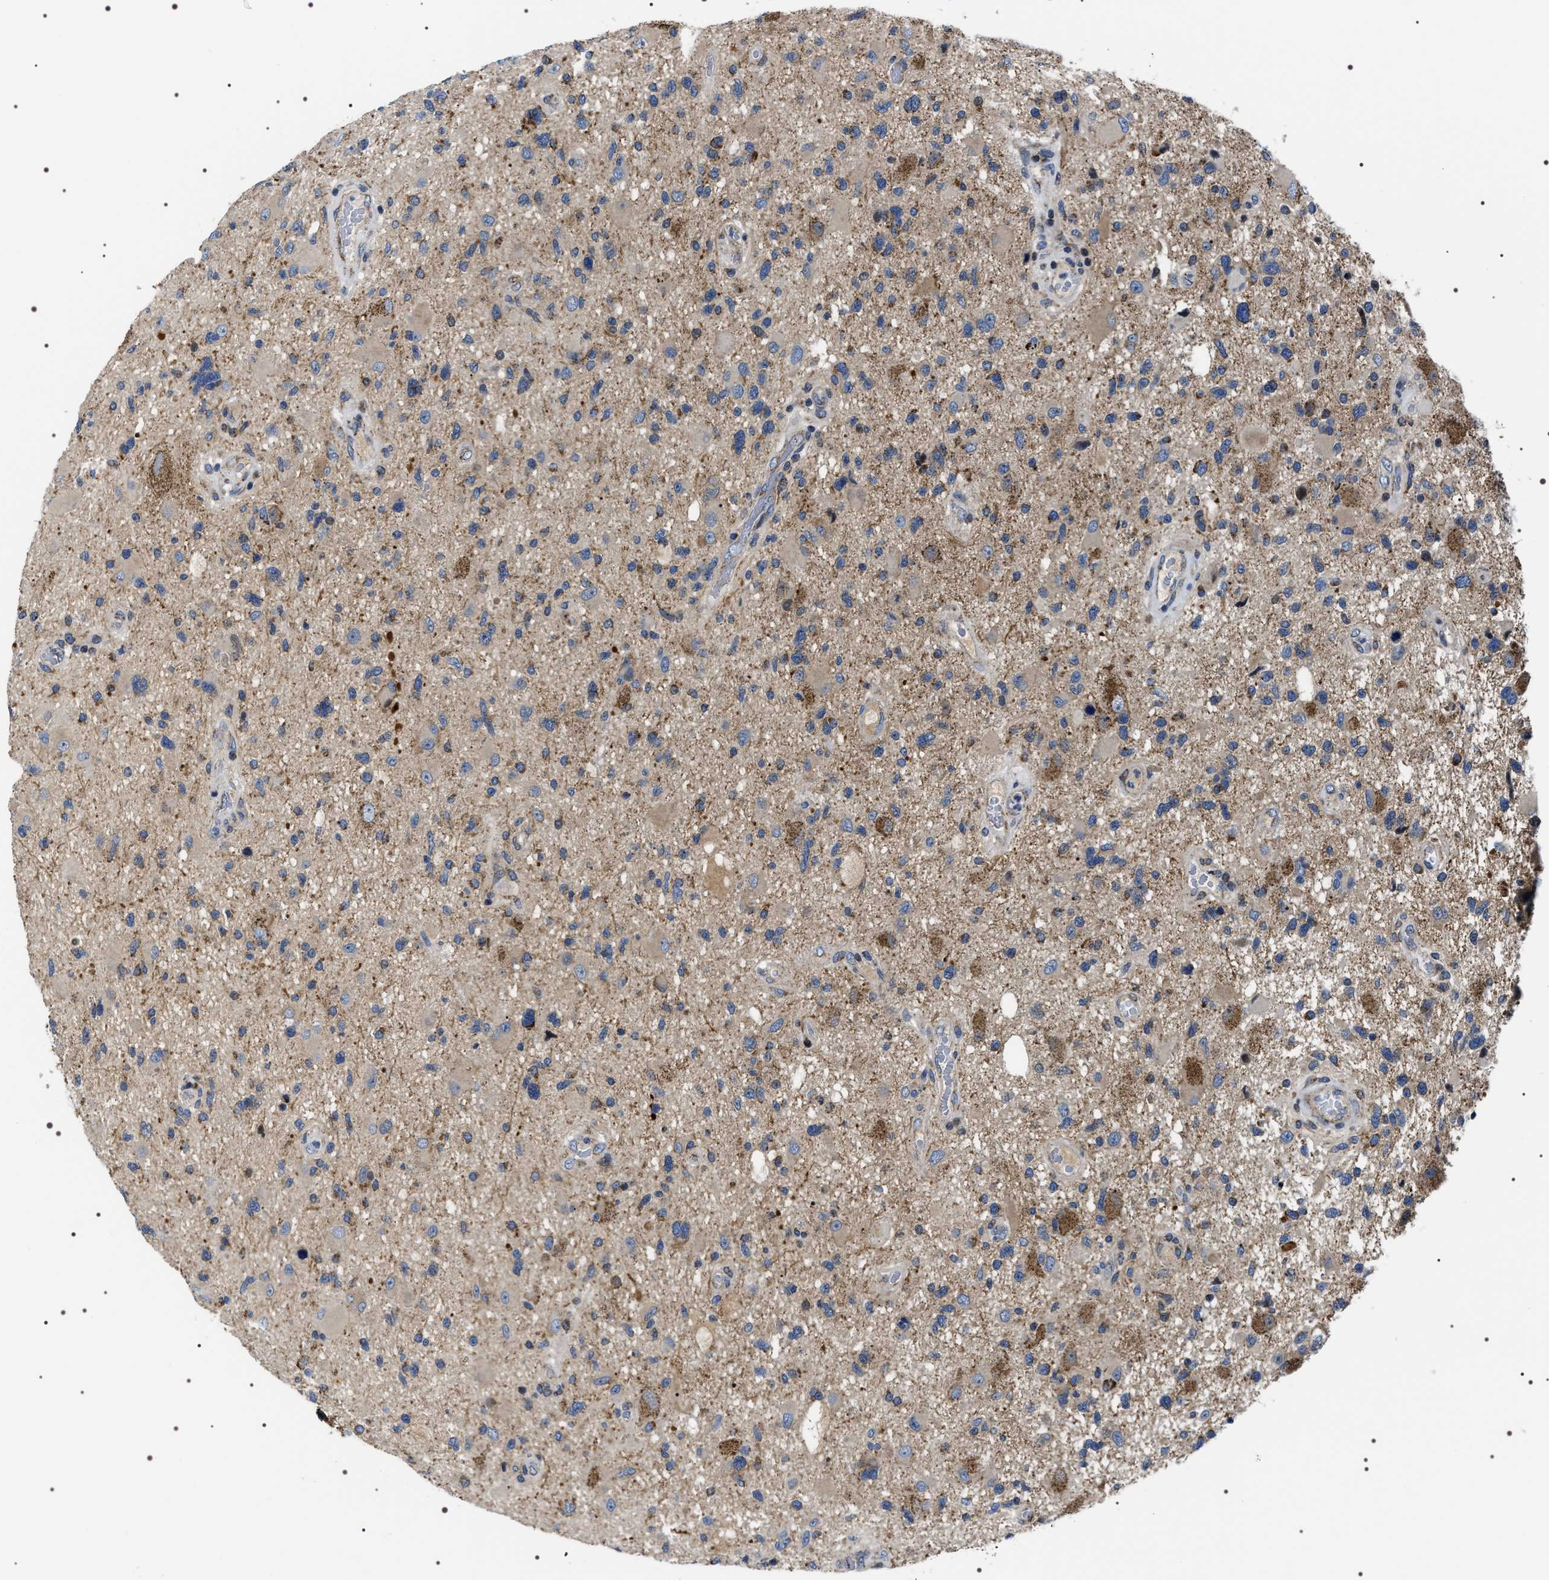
{"staining": {"intensity": "moderate", "quantity": ">75%", "location": "cytoplasmic/membranous"}, "tissue": "glioma", "cell_type": "Tumor cells", "image_type": "cancer", "snomed": [{"axis": "morphology", "description": "Glioma, malignant, High grade"}, {"axis": "topography", "description": "Brain"}], "caption": "Moderate cytoplasmic/membranous positivity for a protein is seen in approximately >75% of tumor cells of glioma using immunohistochemistry (IHC).", "gene": "NTMT1", "patient": {"sex": "male", "age": 33}}